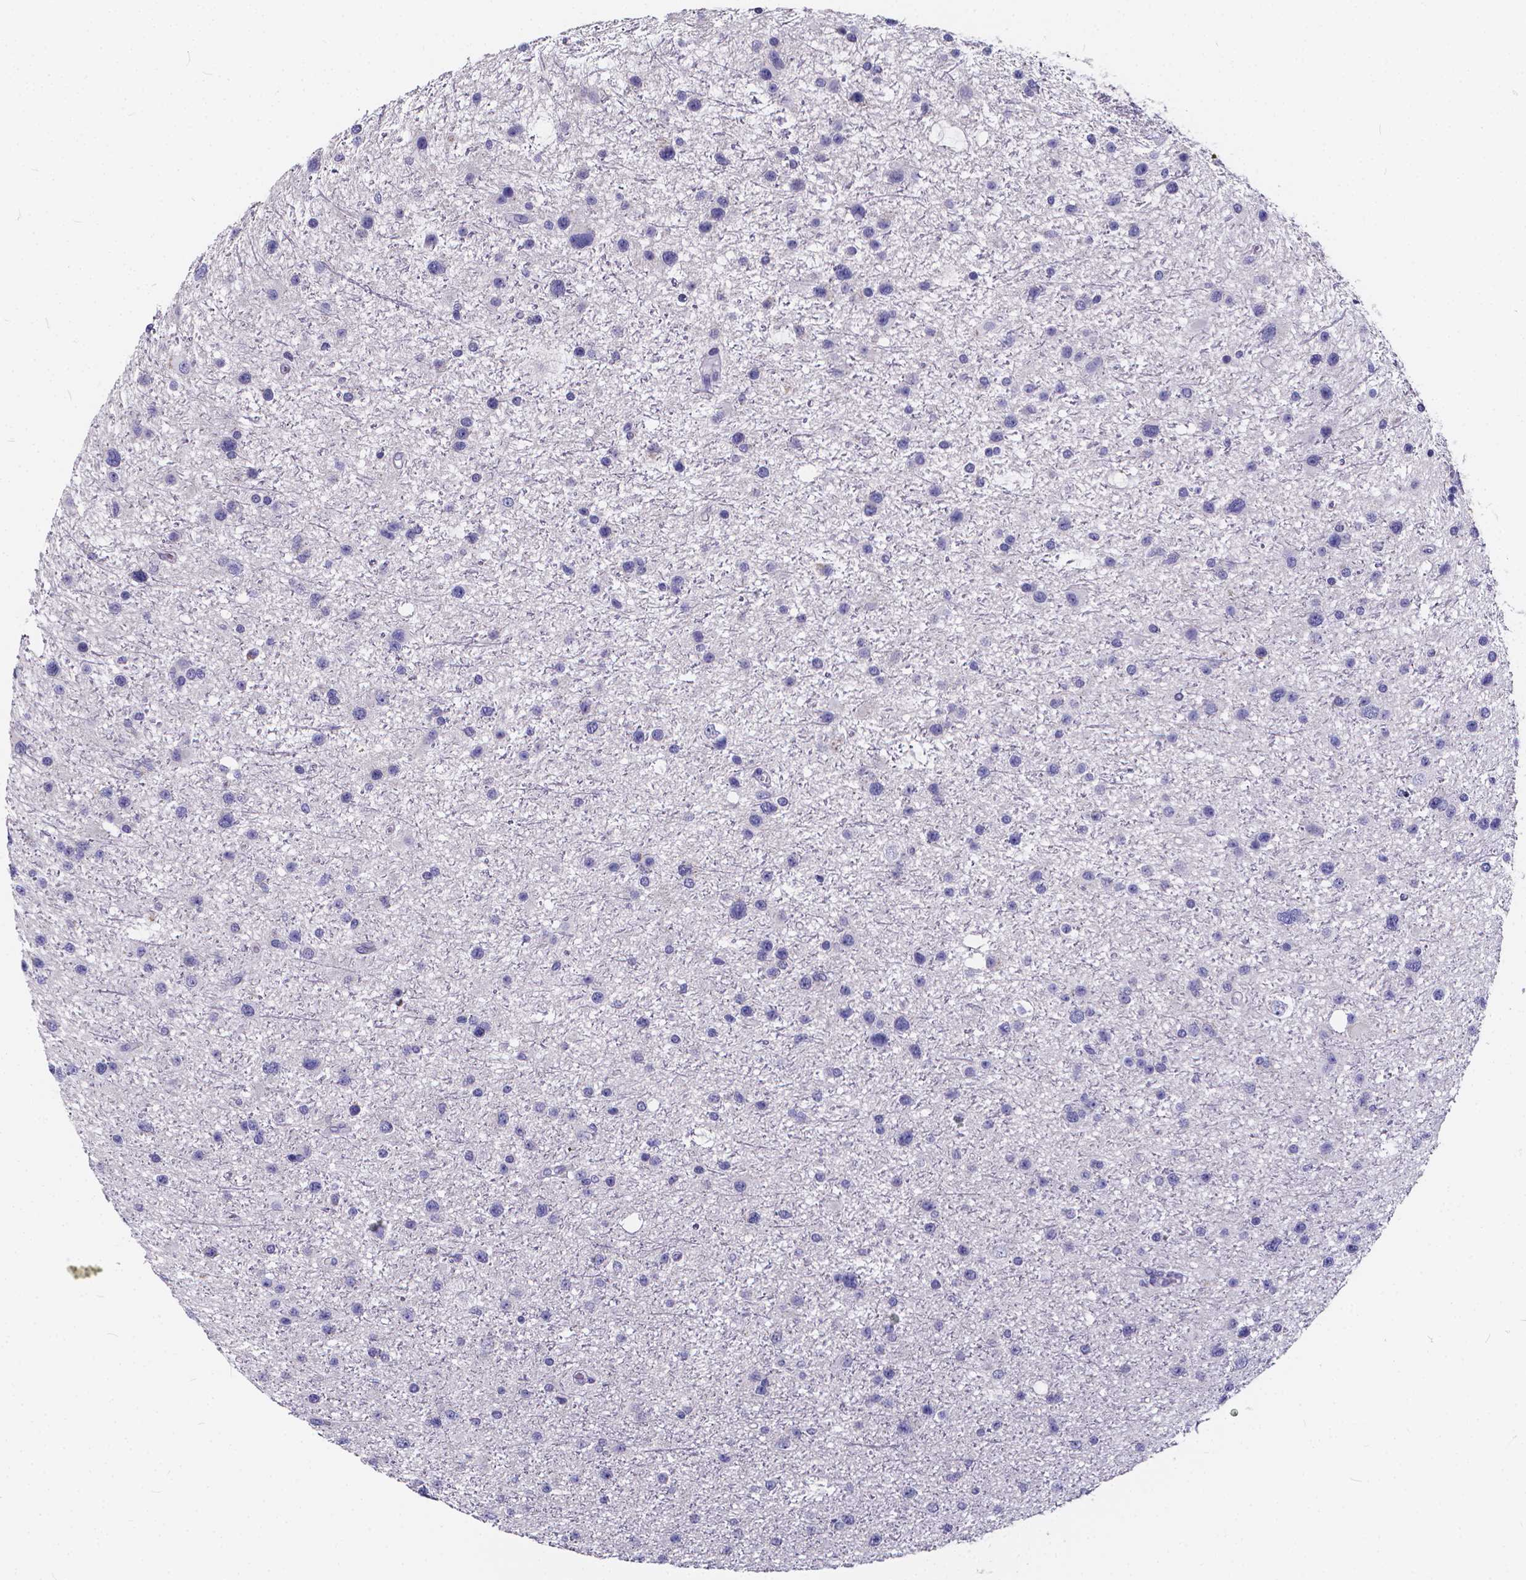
{"staining": {"intensity": "negative", "quantity": "none", "location": "none"}, "tissue": "glioma", "cell_type": "Tumor cells", "image_type": "cancer", "snomed": [{"axis": "morphology", "description": "Glioma, malignant, Low grade"}, {"axis": "topography", "description": "Brain"}], "caption": "Immunohistochemical staining of glioma reveals no significant staining in tumor cells.", "gene": "SPEF2", "patient": {"sex": "female", "age": 32}}